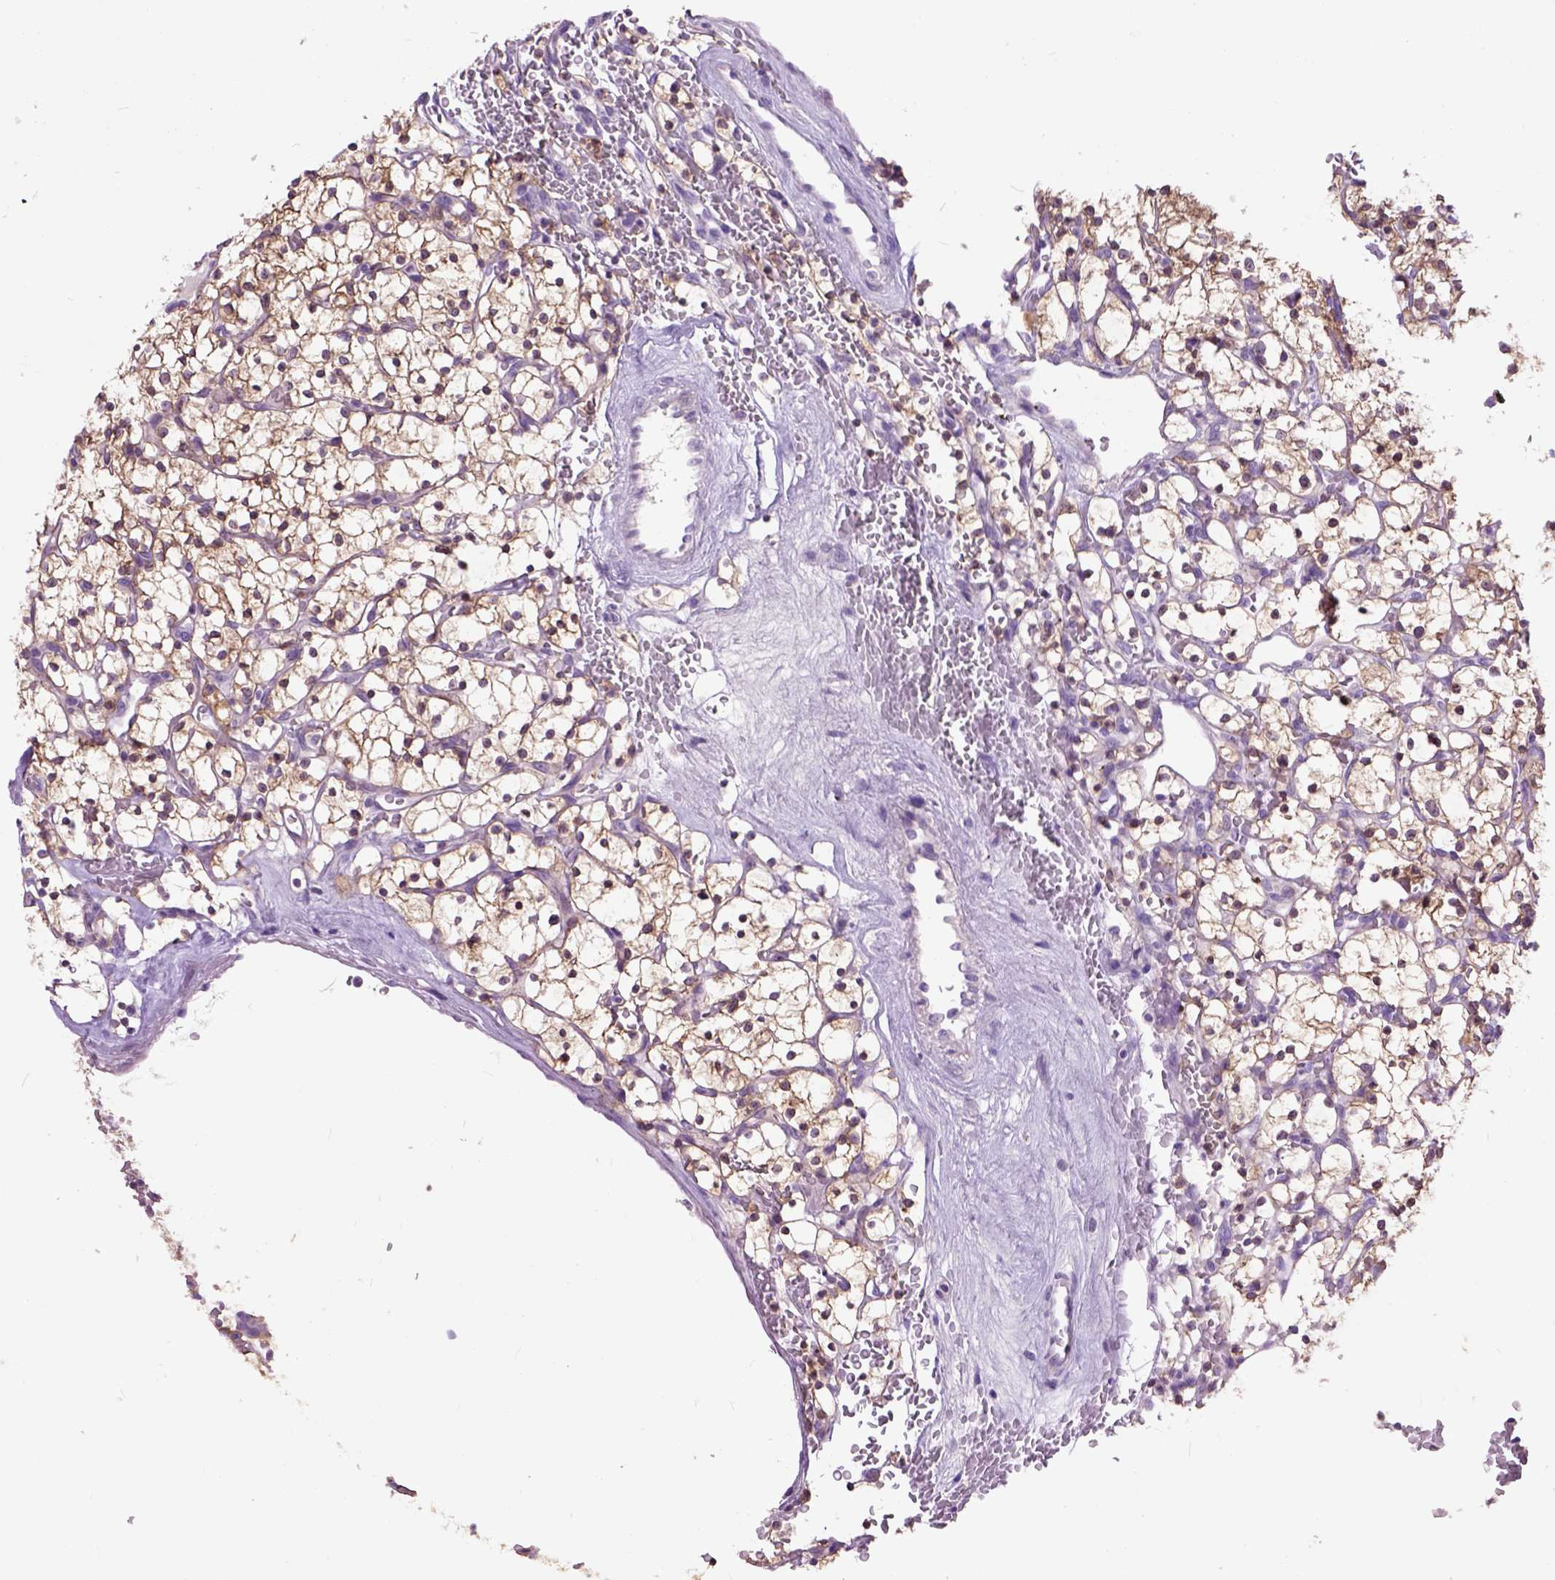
{"staining": {"intensity": "moderate", "quantity": ">75%", "location": "cytoplasmic/membranous"}, "tissue": "renal cancer", "cell_type": "Tumor cells", "image_type": "cancer", "snomed": [{"axis": "morphology", "description": "Adenocarcinoma, NOS"}, {"axis": "topography", "description": "Kidney"}], "caption": "About >75% of tumor cells in human renal cancer (adenocarcinoma) demonstrate moderate cytoplasmic/membranous protein positivity as visualized by brown immunohistochemical staining.", "gene": "MAPT", "patient": {"sex": "female", "age": 64}}